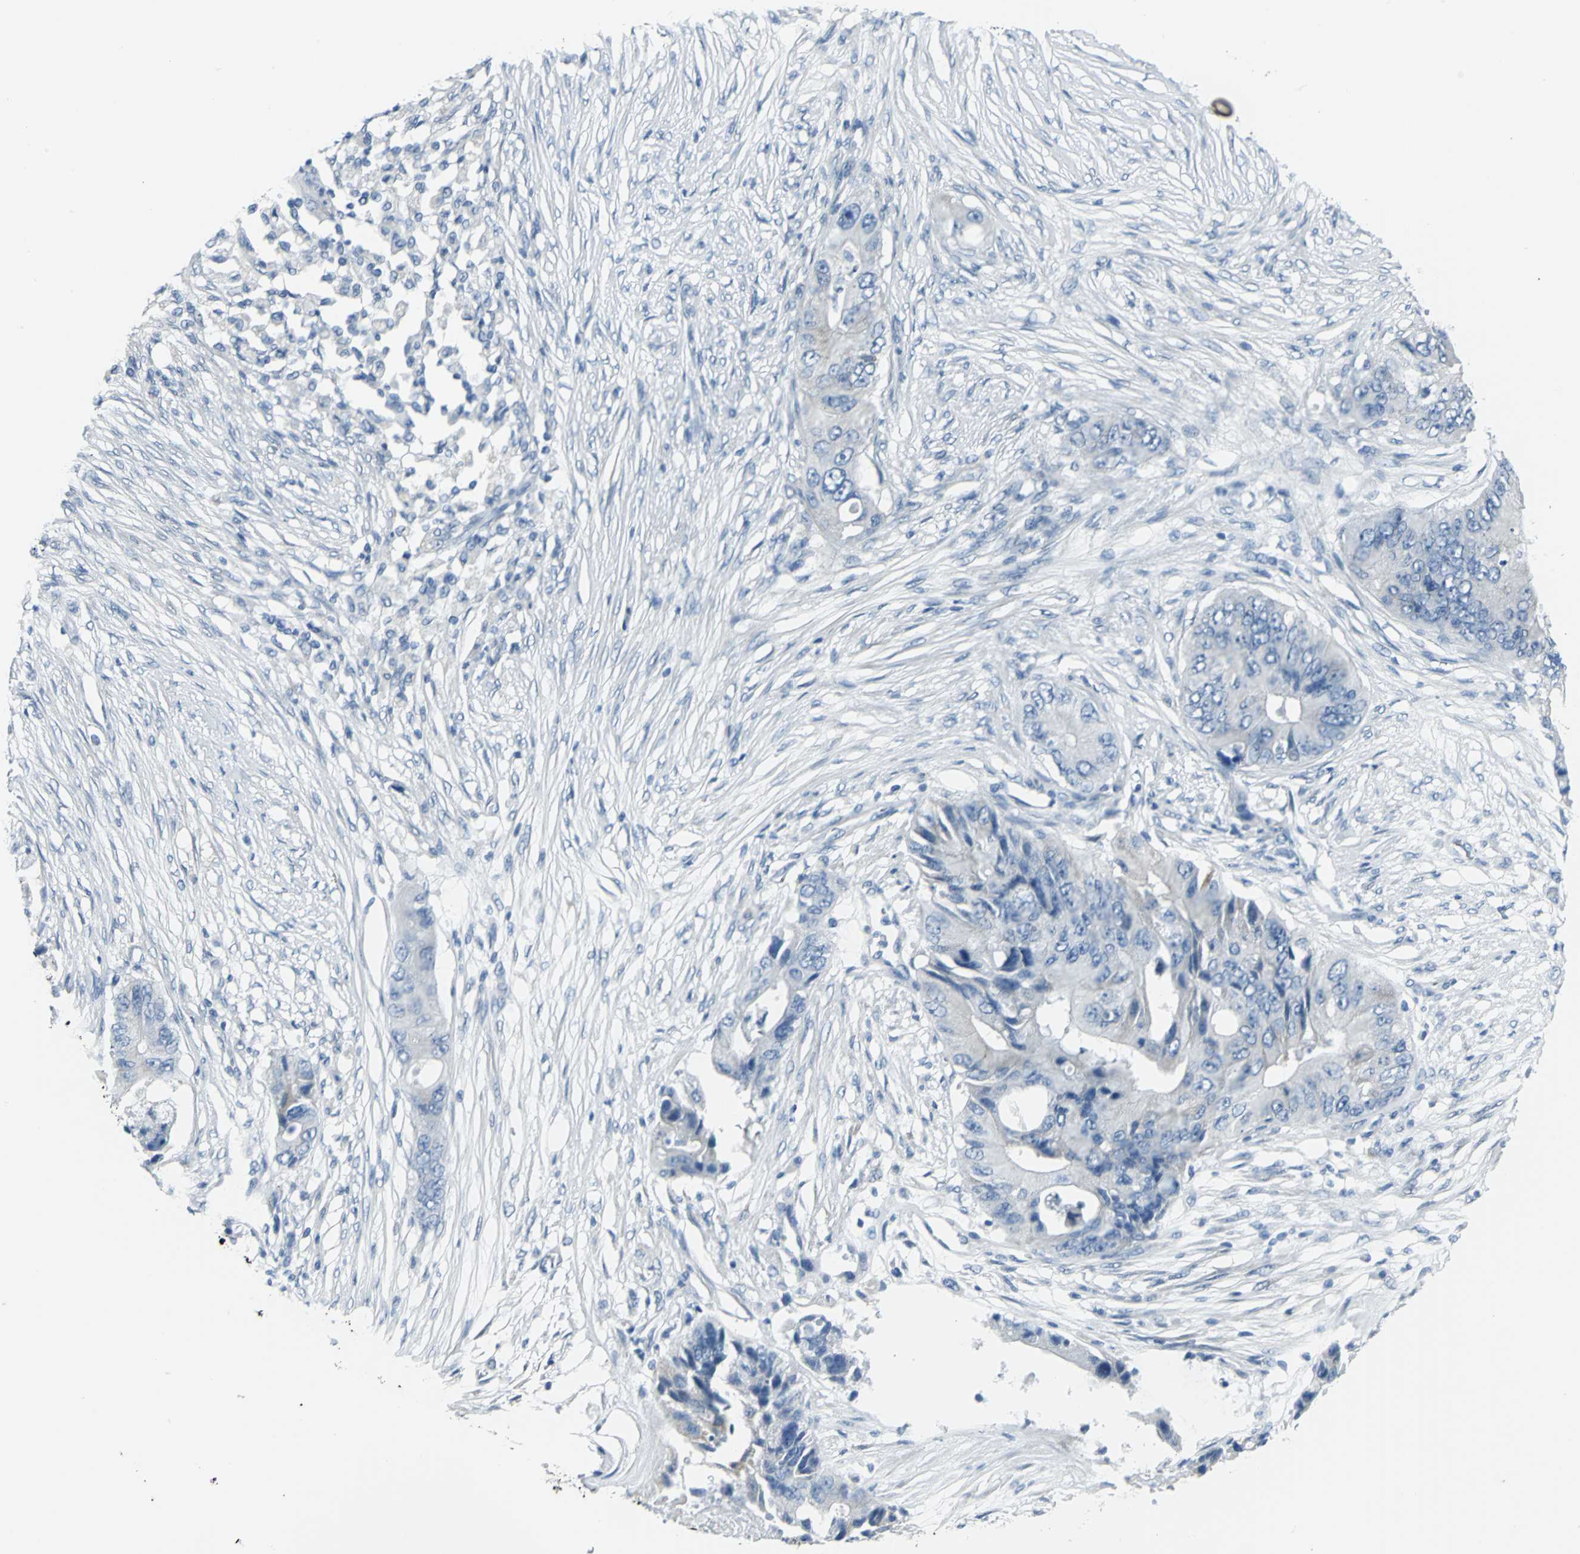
{"staining": {"intensity": "negative", "quantity": "none", "location": "none"}, "tissue": "colorectal cancer", "cell_type": "Tumor cells", "image_type": "cancer", "snomed": [{"axis": "morphology", "description": "Adenocarcinoma, NOS"}, {"axis": "topography", "description": "Colon"}], "caption": "Tumor cells are negative for brown protein staining in colorectal adenocarcinoma.", "gene": "CYB5A", "patient": {"sex": "male", "age": 71}}